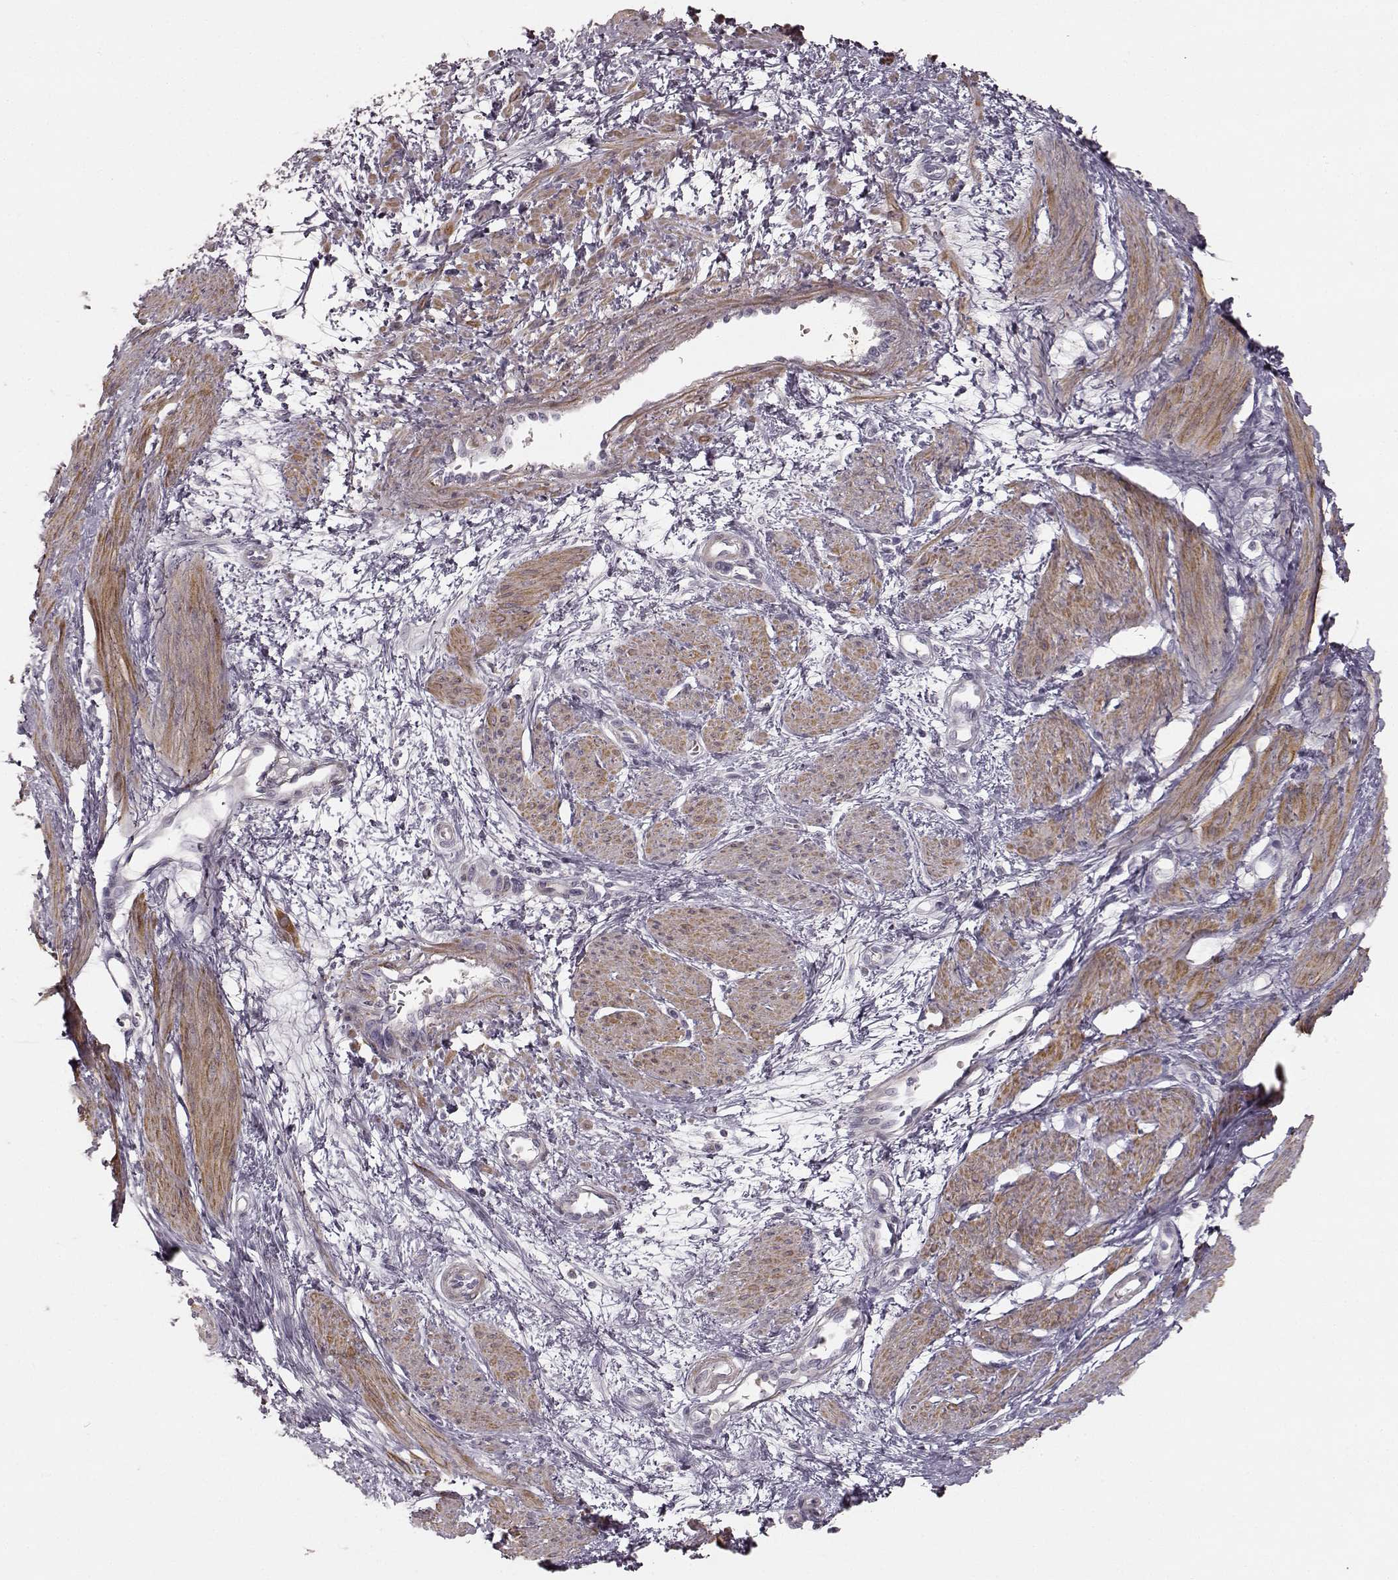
{"staining": {"intensity": "weak", "quantity": "25%-75%", "location": "cytoplasmic/membranous"}, "tissue": "smooth muscle", "cell_type": "Smooth muscle cells", "image_type": "normal", "snomed": [{"axis": "morphology", "description": "Normal tissue, NOS"}, {"axis": "topography", "description": "Smooth muscle"}, {"axis": "topography", "description": "Uterus"}], "caption": "About 25%-75% of smooth muscle cells in unremarkable smooth muscle show weak cytoplasmic/membranous protein staining as visualized by brown immunohistochemical staining.", "gene": "PRLHR", "patient": {"sex": "female", "age": 39}}